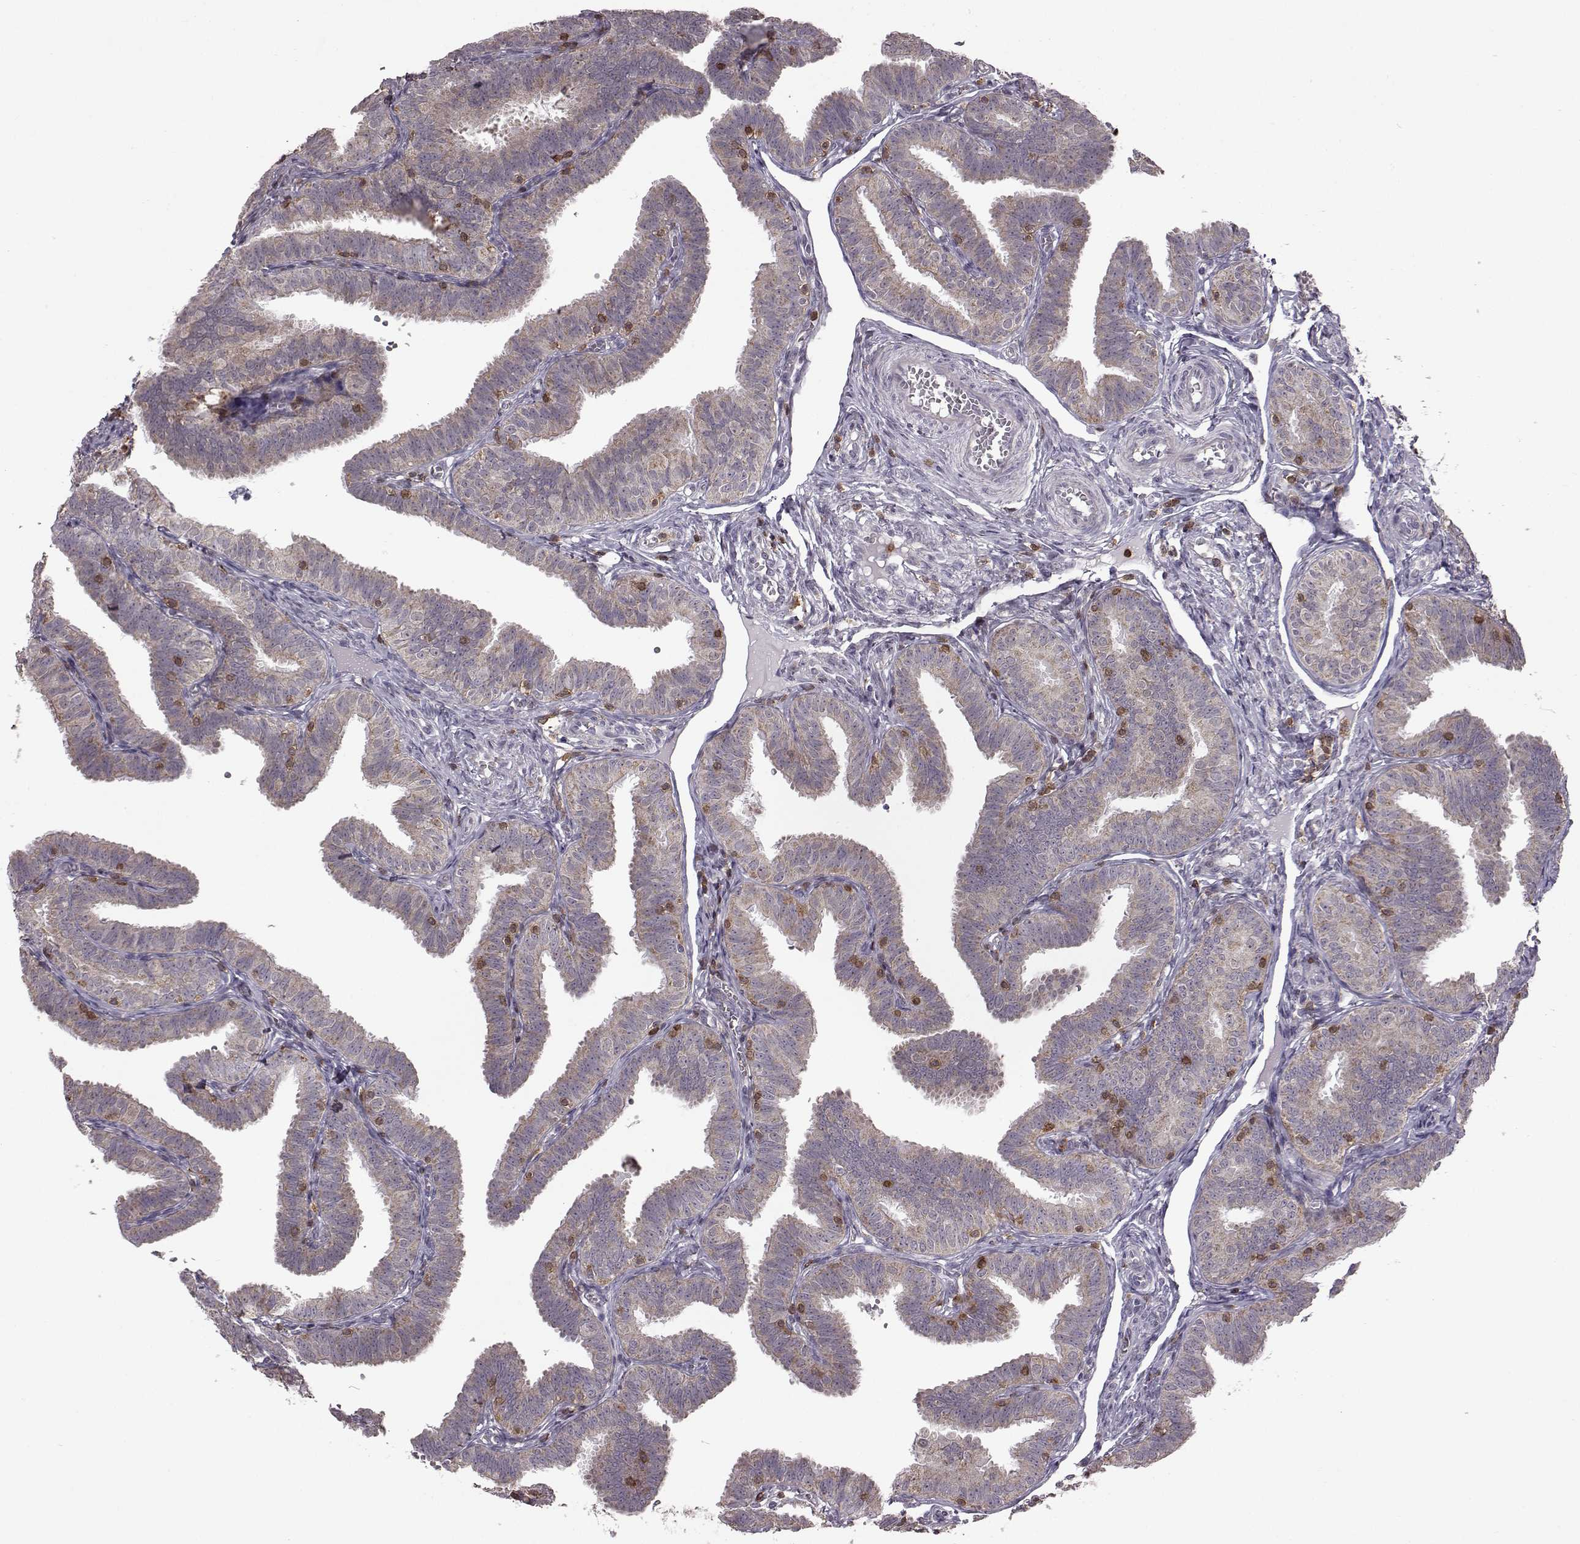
{"staining": {"intensity": "negative", "quantity": "none", "location": "none"}, "tissue": "fallopian tube", "cell_type": "Glandular cells", "image_type": "normal", "snomed": [{"axis": "morphology", "description": "Normal tissue, NOS"}, {"axis": "topography", "description": "Fallopian tube"}], "caption": "This is an immunohistochemistry (IHC) photomicrograph of benign human fallopian tube. There is no positivity in glandular cells.", "gene": "DOK2", "patient": {"sex": "female", "age": 25}}